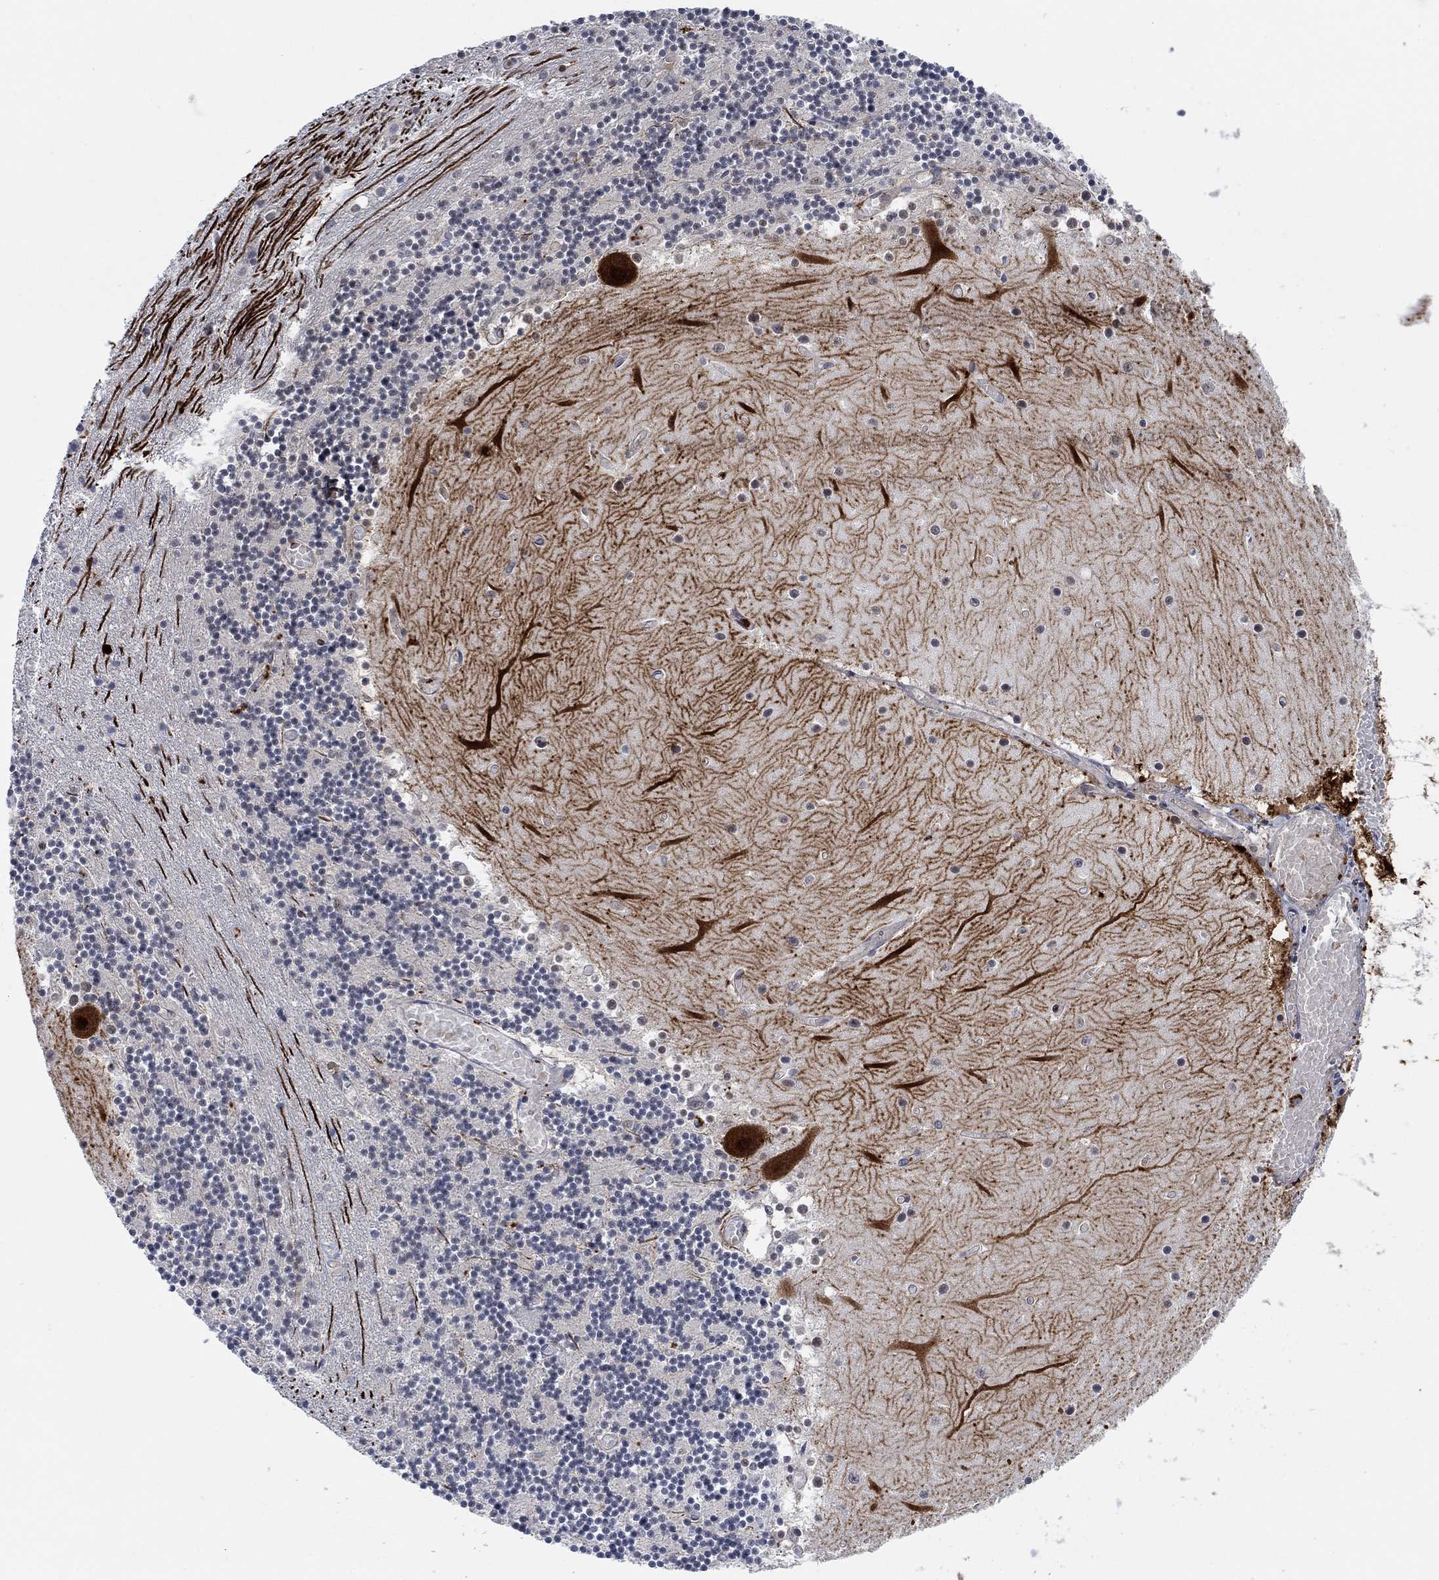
{"staining": {"intensity": "negative", "quantity": "none", "location": "none"}, "tissue": "cerebellum", "cell_type": "Cells in granular layer", "image_type": "normal", "snomed": [{"axis": "morphology", "description": "Normal tissue, NOS"}, {"axis": "topography", "description": "Cerebellum"}], "caption": "Immunohistochemistry micrograph of normal cerebellum stained for a protein (brown), which shows no expression in cells in granular layer.", "gene": "PWWP2B", "patient": {"sex": "female", "age": 28}}